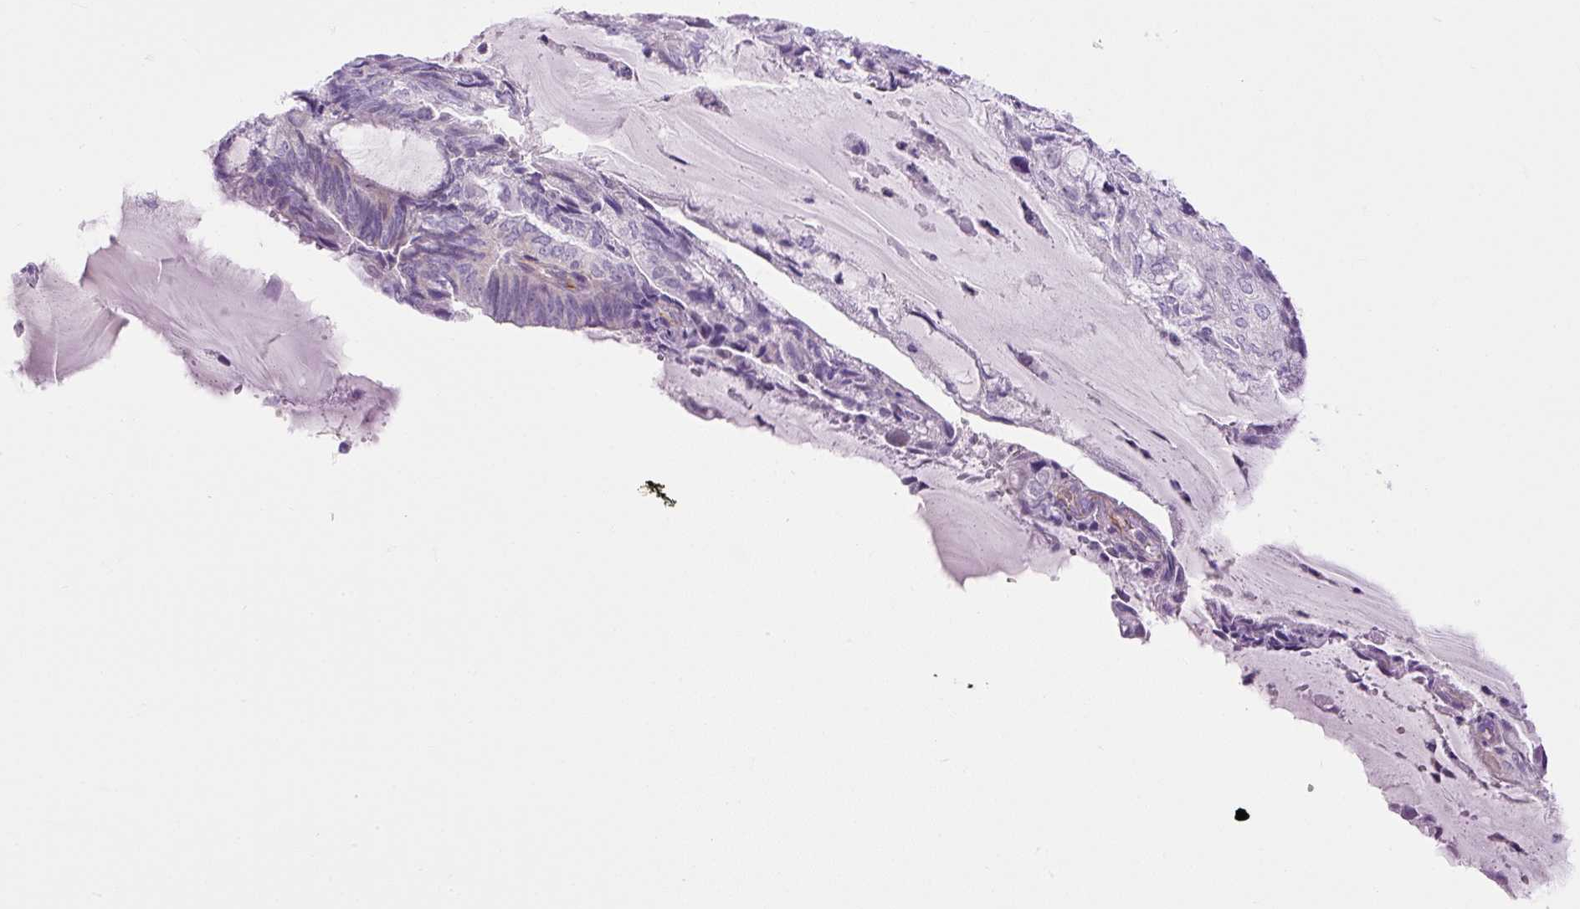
{"staining": {"intensity": "negative", "quantity": "none", "location": "none"}, "tissue": "endometrial cancer", "cell_type": "Tumor cells", "image_type": "cancer", "snomed": [{"axis": "morphology", "description": "Adenocarcinoma, NOS"}, {"axis": "topography", "description": "Endometrium"}], "caption": "Human endometrial cancer (adenocarcinoma) stained for a protein using immunohistochemistry reveals no positivity in tumor cells.", "gene": "VWA7", "patient": {"sex": "female", "age": 81}}